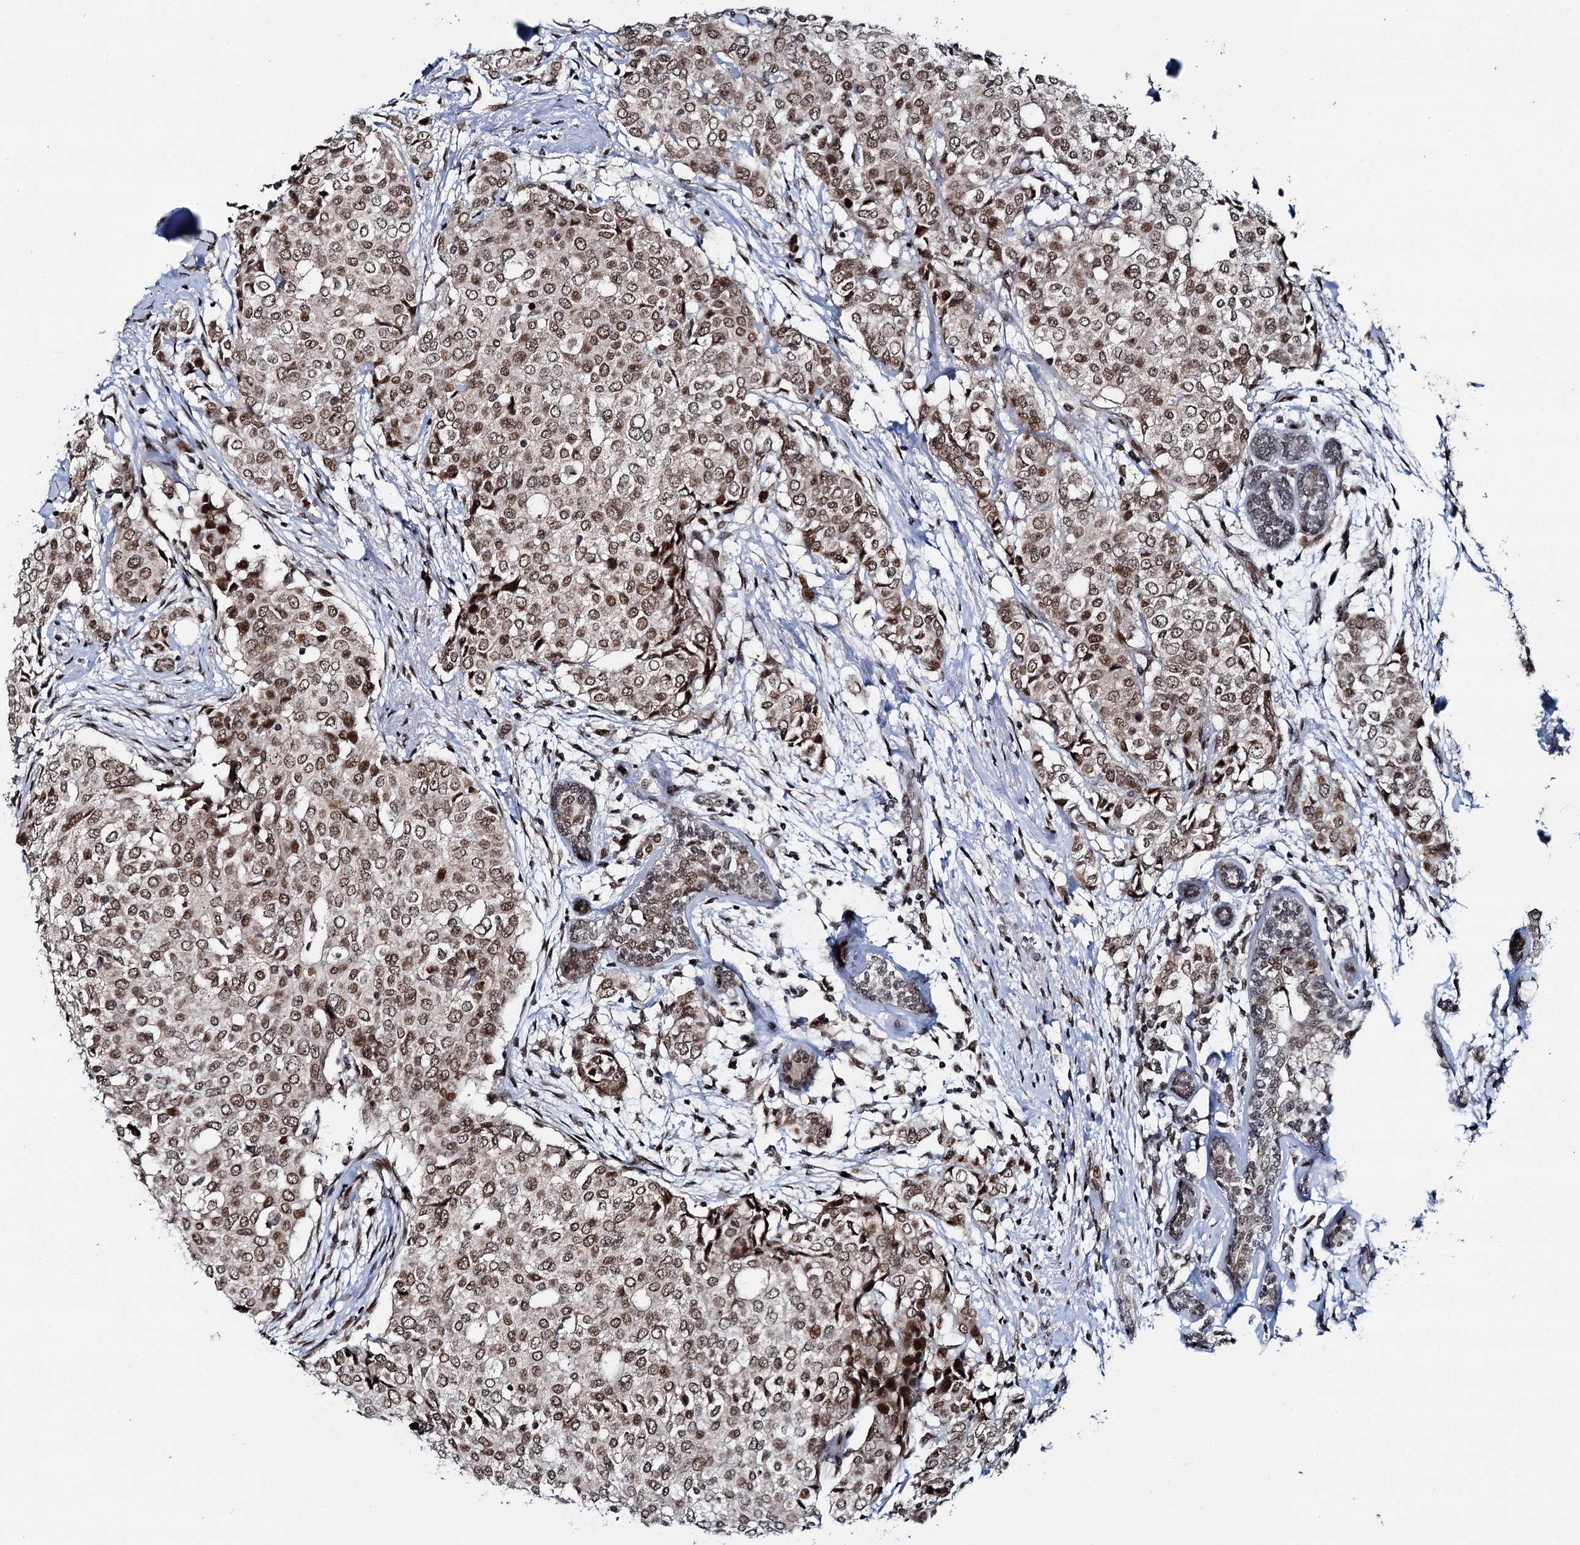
{"staining": {"intensity": "moderate", "quantity": ">75%", "location": "nuclear"}, "tissue": "breast cancer", "cell_type": "Tumor cells", "image_type": "cancer", "snomed": [{"axis": "morphology", "description": "Lobular carcinoma"}, {"axis": "topography", "description": "Breast"}], "caption": "A brown stain labels moderate nuclear positivity of a protein in human breast lobular carcinoma tumor cells.", "gene": "RUFY2", "patient": {"sex": "female", "age": 51}}